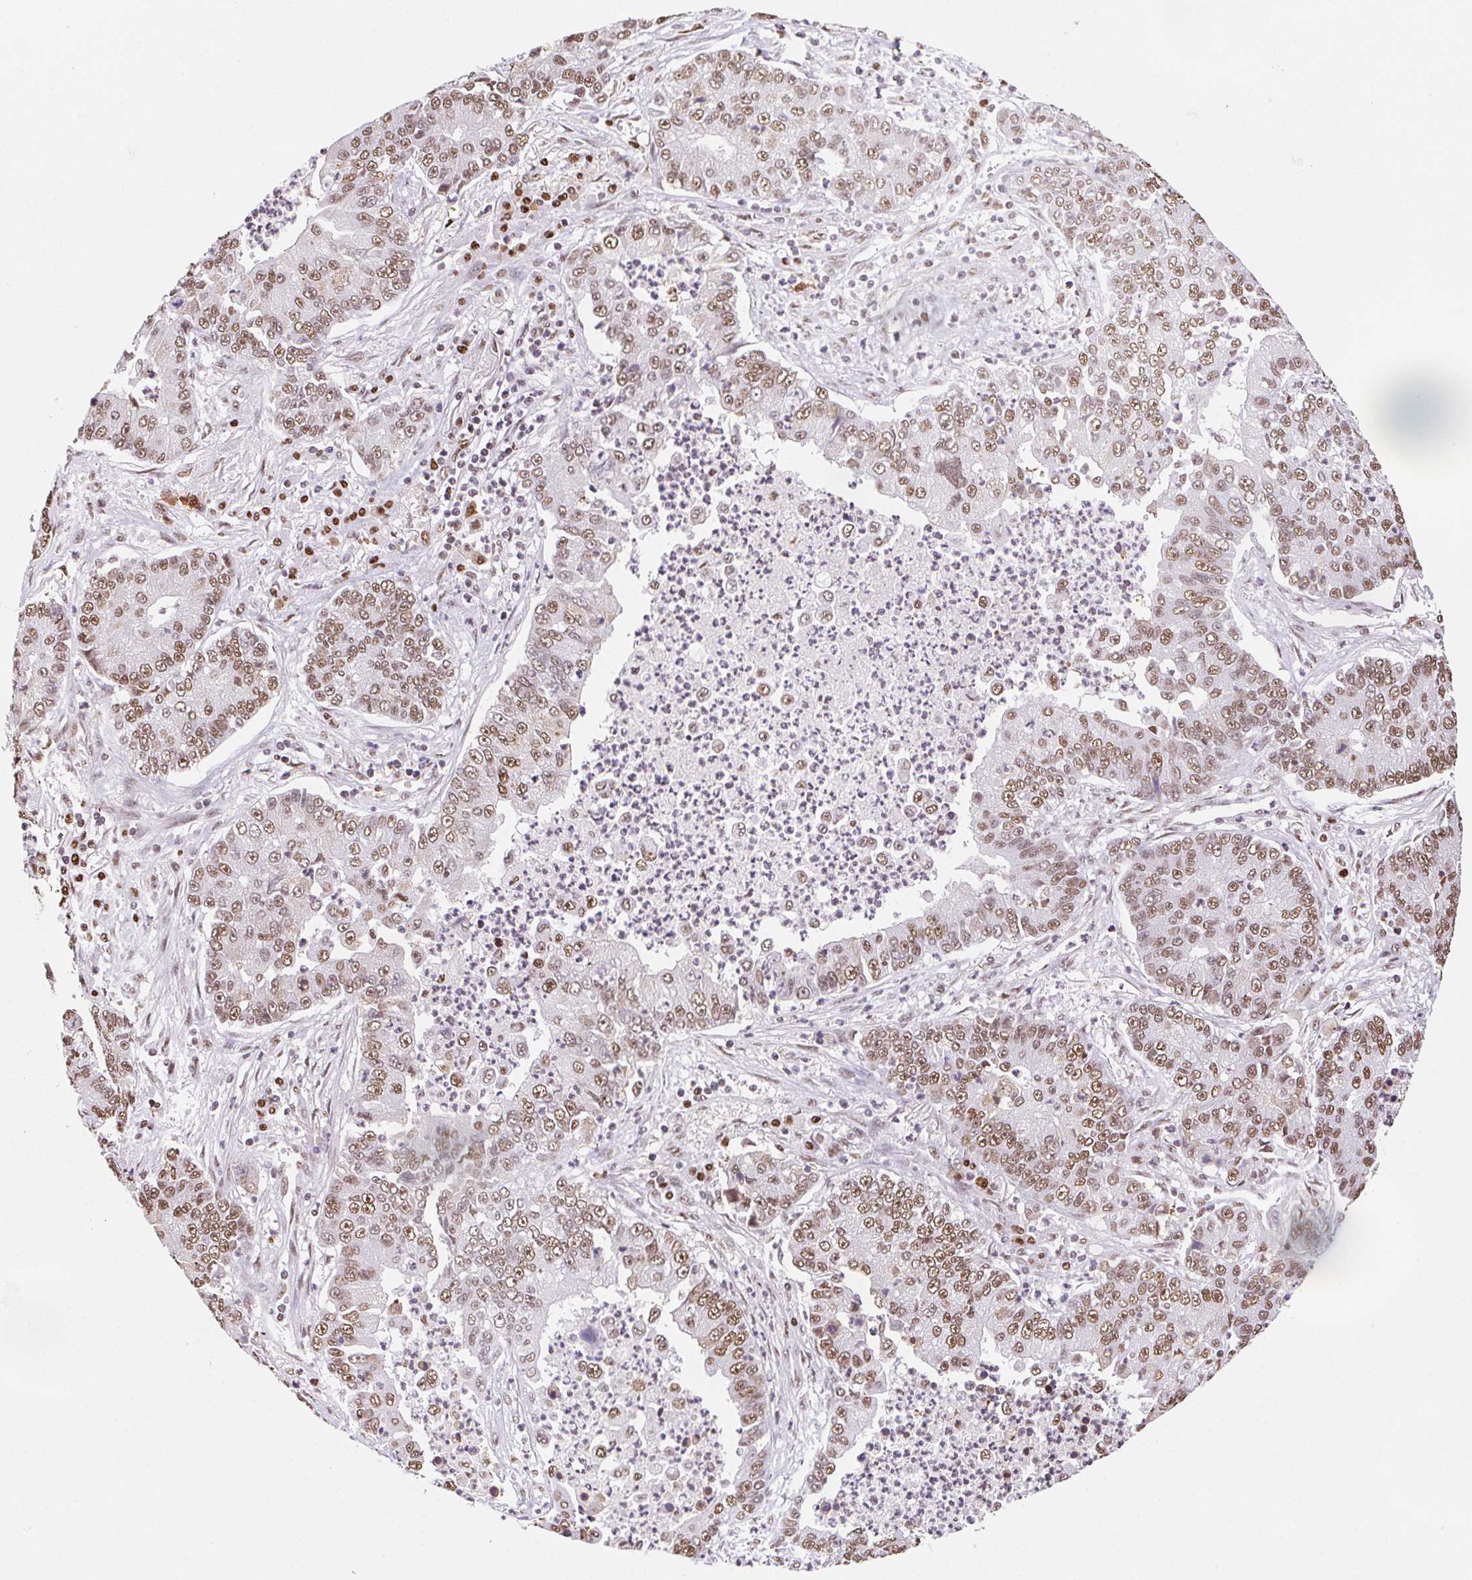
{"staining": {"intensity": "moderate", "quantity": ">75%", "location": "nuclear"}, "tissue": "lung cancer", "cell_type": "Tumor cells", "image_type": "cancer", "snomed": [{"axis": "morphology", "description": "Adenocarcinoma, NOS"}, {"axis": "topography", "description": "Lung"}], "caption": "Immunohistochemistry (IHC) histopathology image of human lung adenocarcinoma stained for a protein (brown), which displays medium levels of moderate nuclear staining in approximately >75% of tumor cells.", "gene": "SET", "patient": {"sex": "female", "age": 57}}